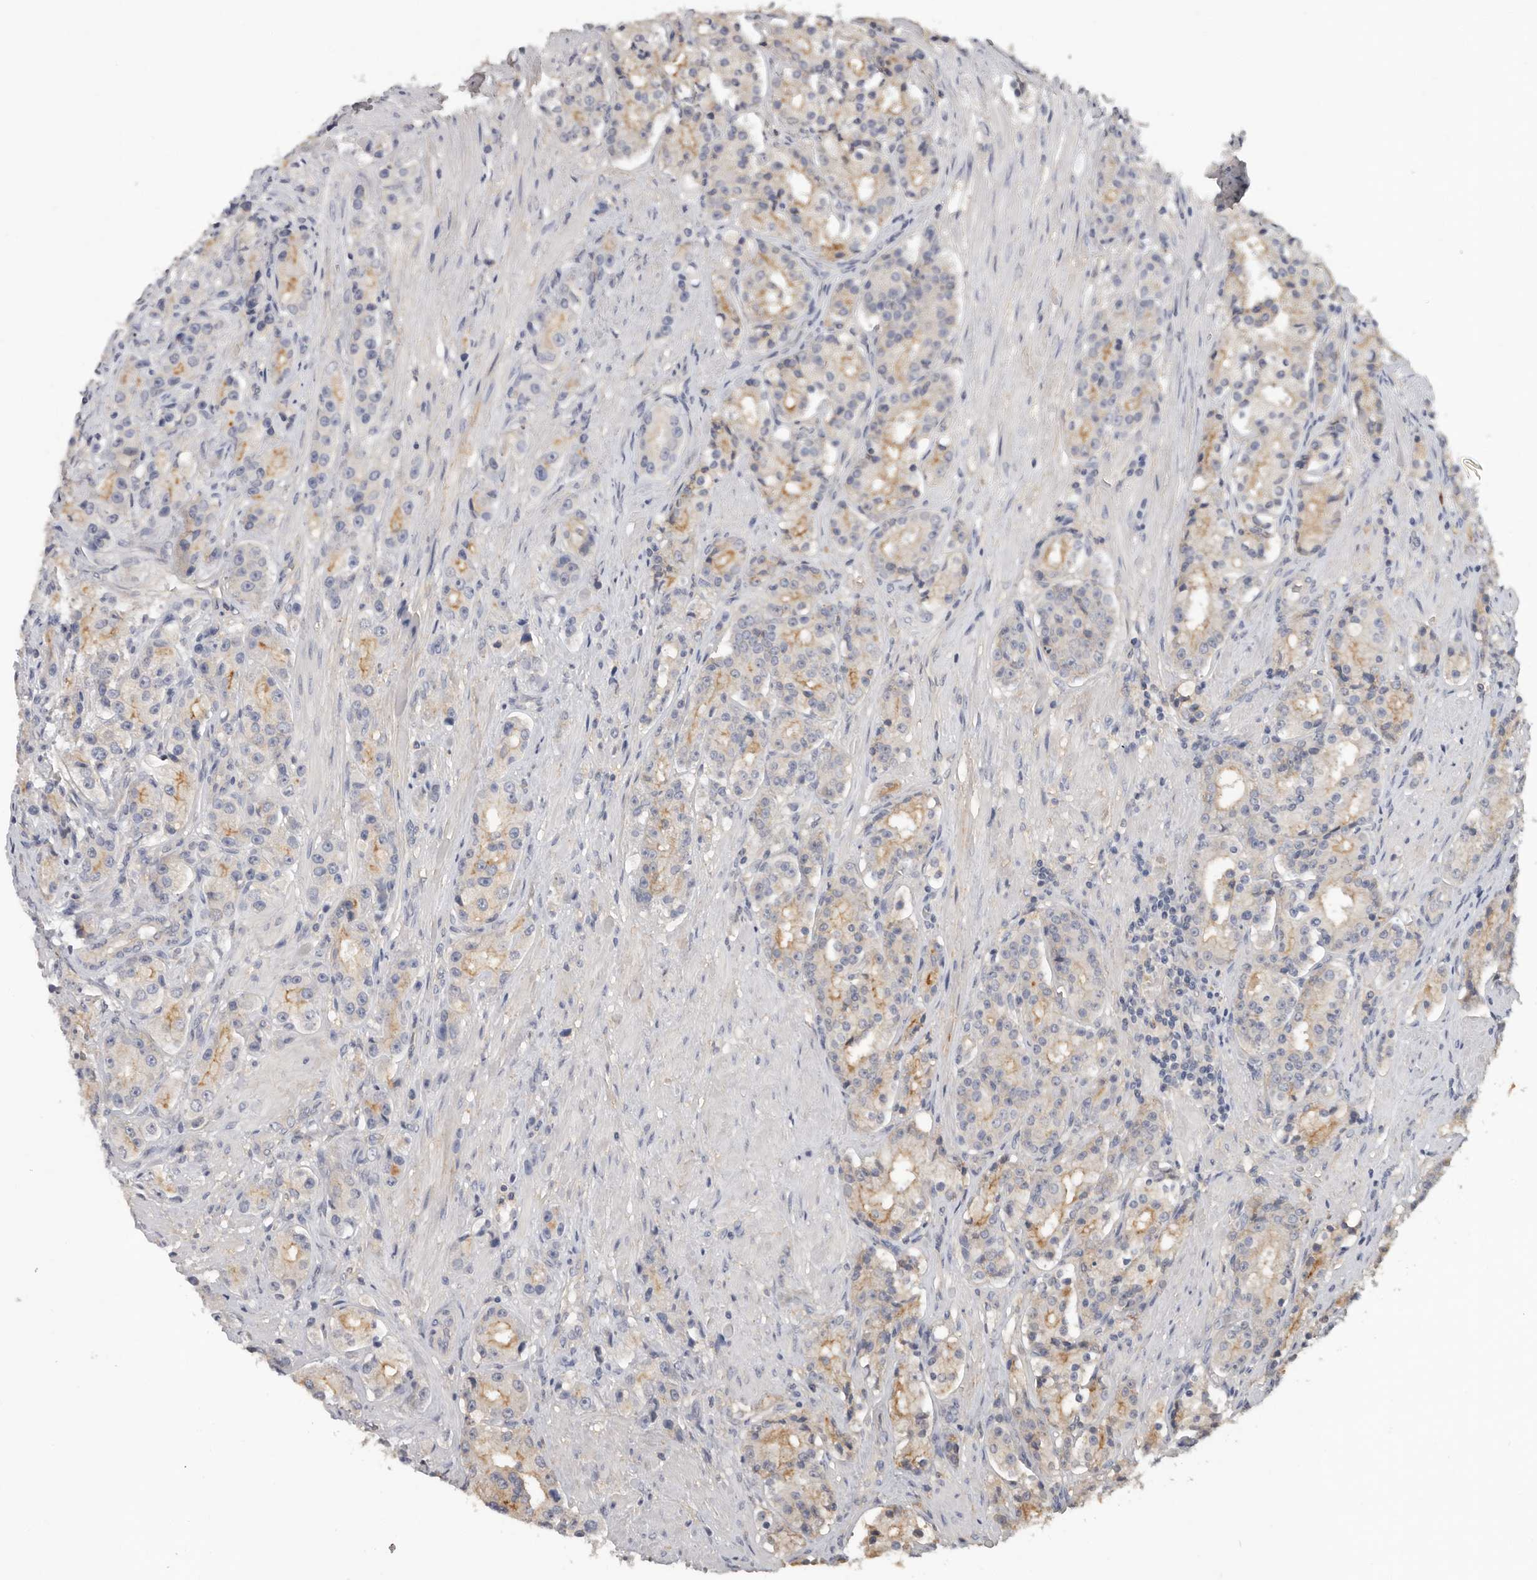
{"staining": {"intensity": "weak", "quantity": "25%-75%", "location": "cytoplasmic/membranous"}, "tissue": "prostate cancer", "cell_type": "Tumor cells", "image_type": "cancer", "snomed": [{"axis": "morphology", "description": "Adenocarcinoma, High grade"}, {"axis": "topography", "description": "Prostate"}], "caption": "Approximately 25%-75% of tumor cells in human prostate cancer (adenocarcinoma (high-grade)) reveal weak cytoplasmic/membranous protein positivity as visualized by brown immunohistochemical staining.", "gene": "WDTC1", "patient": {"sex": "male", "age": 60}}